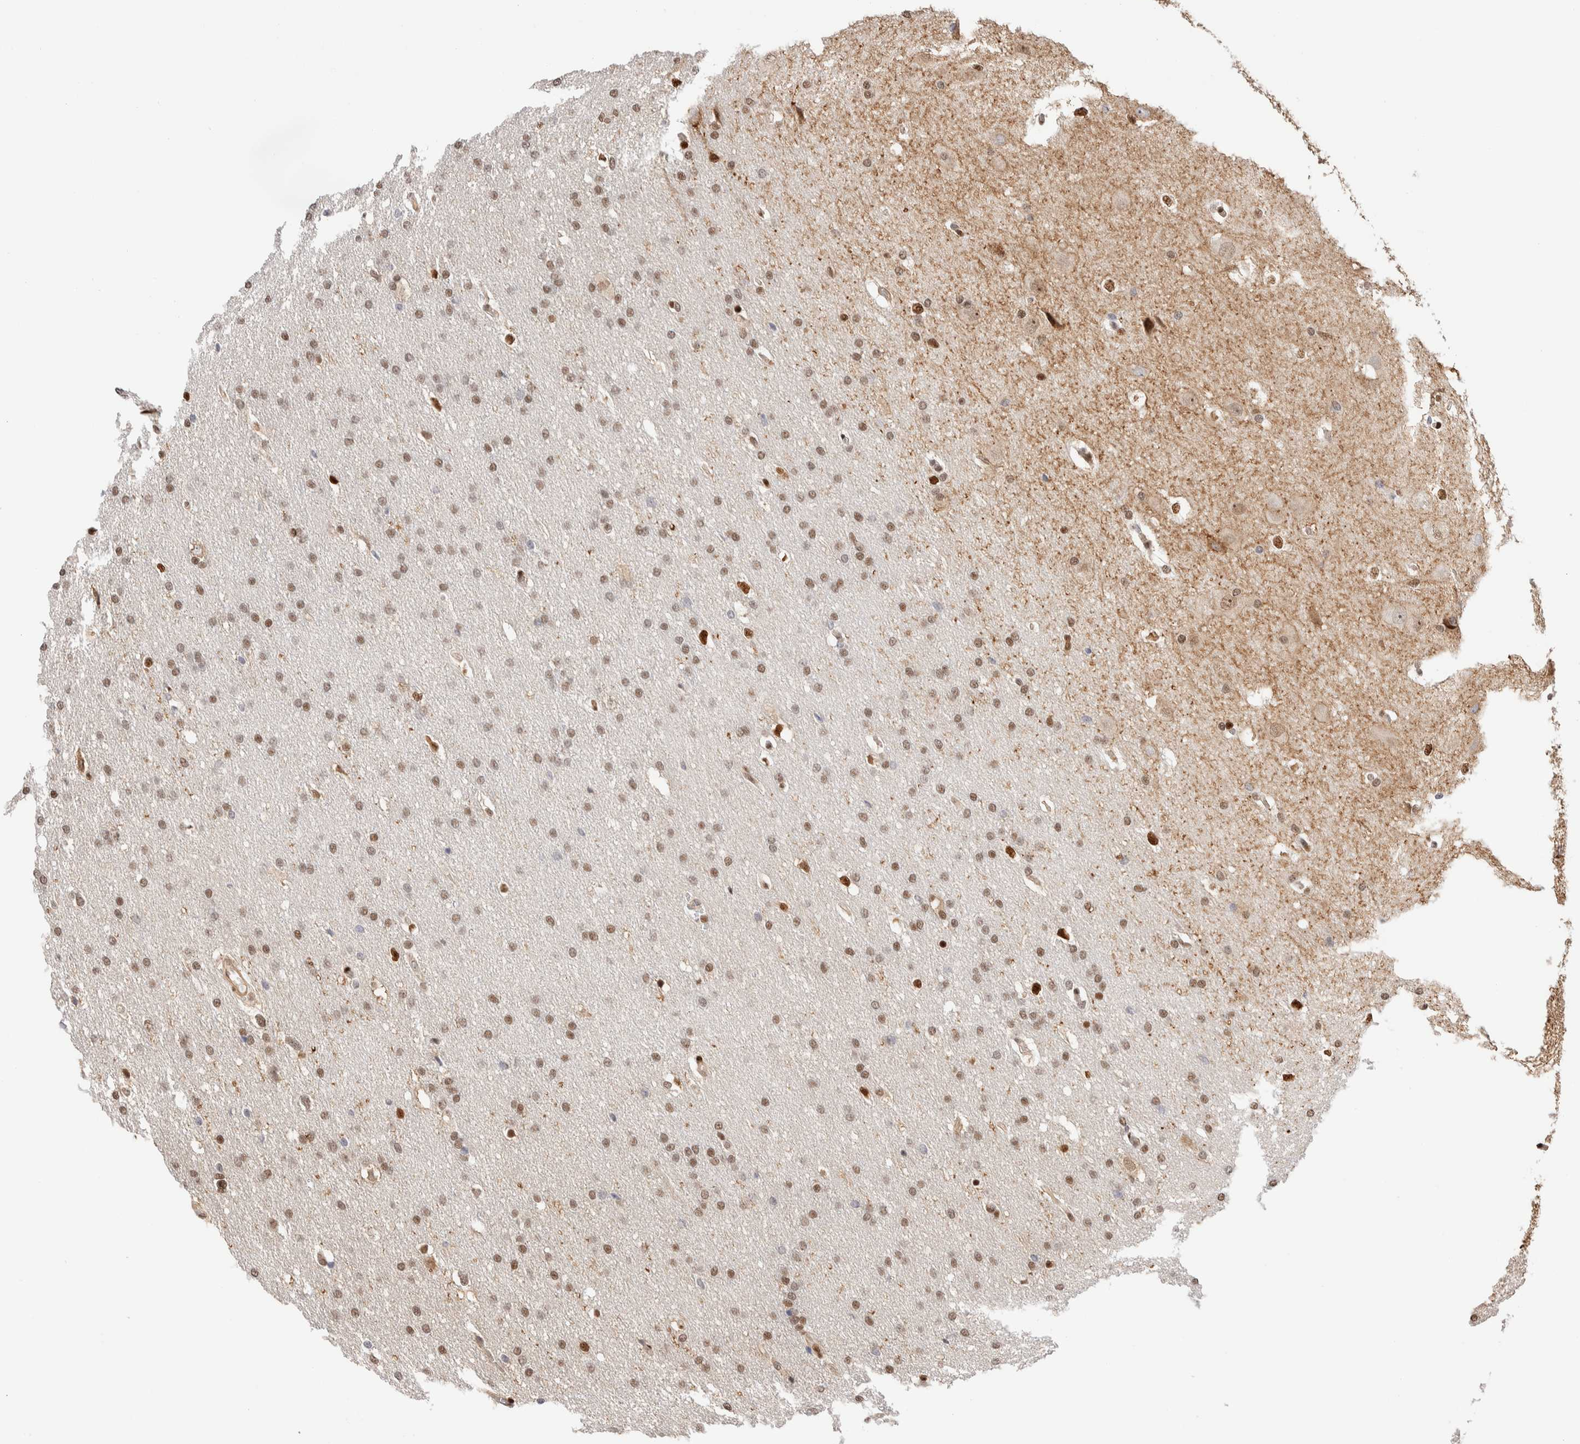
{"staining": {"intensity": "moderate", "quantity": "25%-75%", "location": "nuclear"}, "tissue": "glioma", "cell_type": "Tumor cells", "image_type": "cancer", "snomed": [{"axis": "morphology", "description": "Glioma, malignant, Low grade"}, {"axis": "topography", "description": "Brain"}], "caption": "This histopathology image shows immunohistochemistry staining of human glioma, with medium moderate nuclear staining in approximately 25%-75% of tumor cells.", "gene": "NSMAF", "patient": {"sex": "female", "age": 37}}